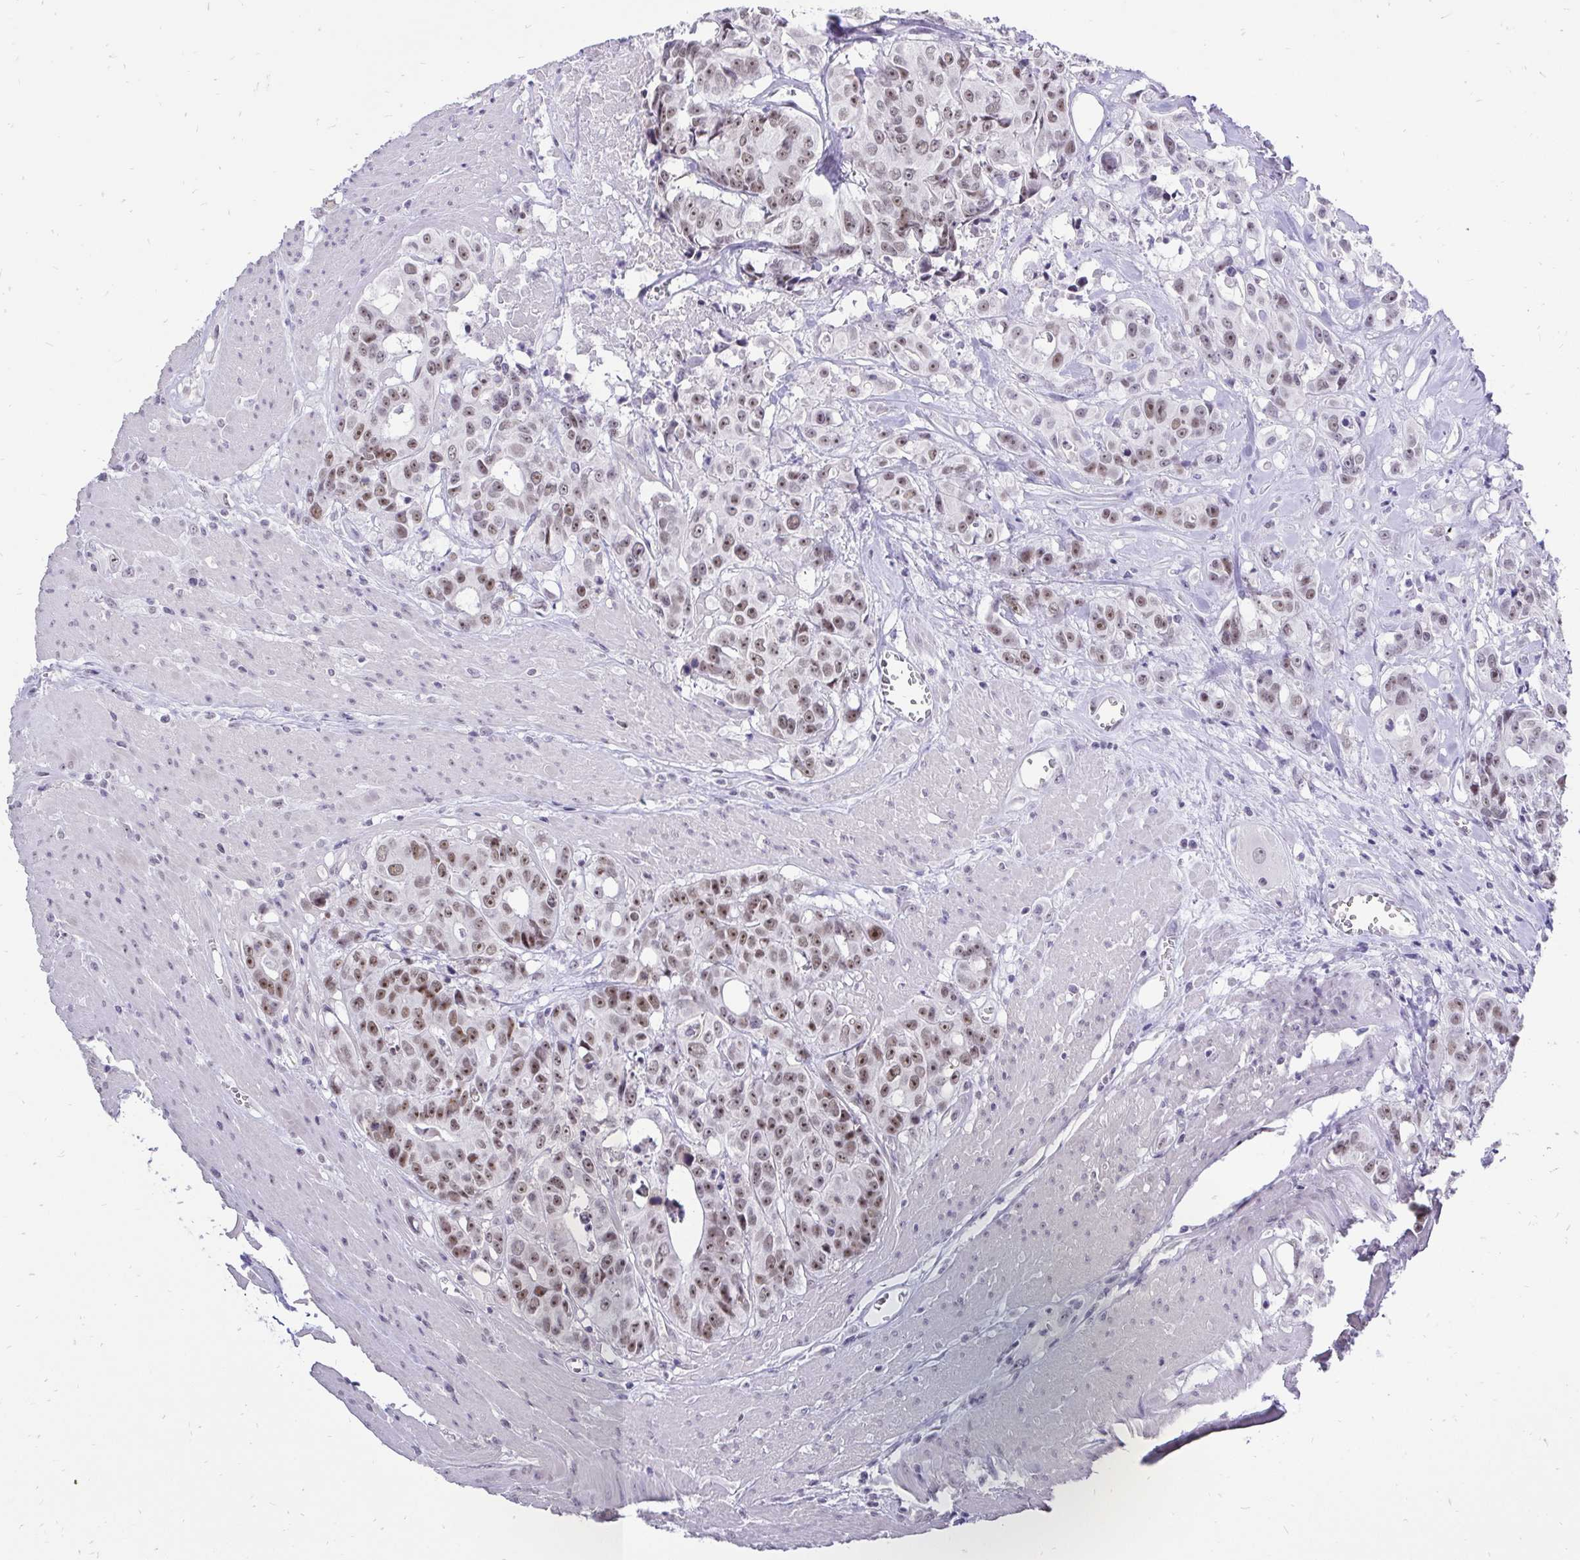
{"staining": {"intensity": "moderate", "quantity": "25%-75%", "location": "nuclear"}, "tissue": "colorectal cancer", "cell_type": "Tumor cells", "image_type": "cancer", "snomed": [{"axis": "morphology", "description": "Adenocarcinoma, NOS"}, {"axis": "topography", "description": "Rectum"}], "caption": "Protein expression analysis of human colorectal cancer (adenocarcinoma) reveals moderate nuclear positivity in about 25%-75% of tumor cells. Immunohistochemistry stains the protein of interest in brown and the nuclei are stained blue.", "gene": "ZNF860", "patient": {"sex": "female", "age": 62}}